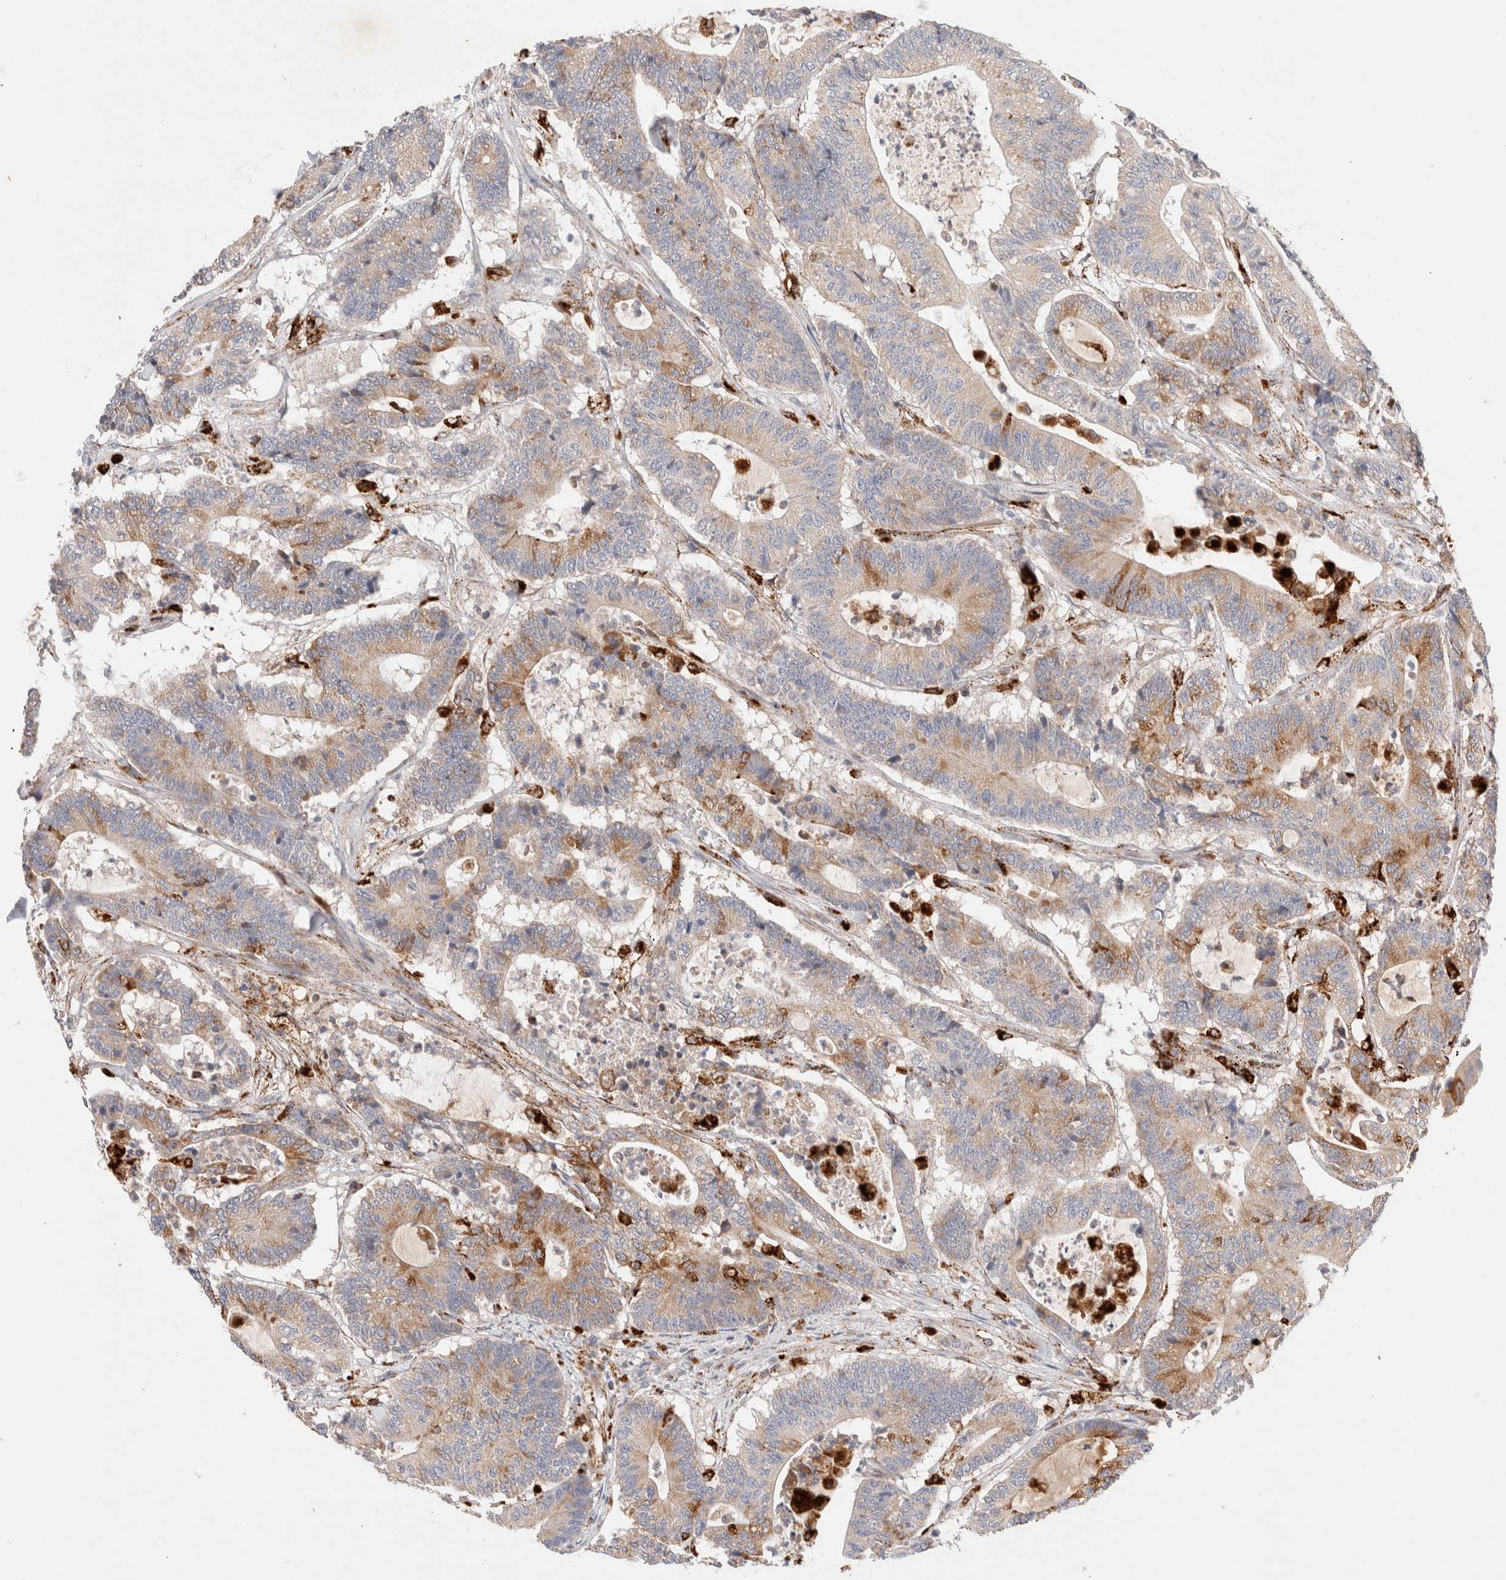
{"staining": {"intensity": "moderate", "quantity": "25%-75%", "location": "cytoplasmic/membranous"}, "tissue": "colorectal cancer", "cell_type": "Tumor cells", "image_type": "cancer", "snomed": [{"axis": "morphology", "description": "Adenocarcinoma, NOS"}, {"axis": "topography", "description": "Colon"}], "caption": "Approximately 25%-75% of tumor cells in human colorectal cancer show moderate cytoplasmic/membranous protein staining as visualized by brown immunohistochemical staining.", "gene": "RABEPK", "patient": {"sex": "female", "age": 84}}